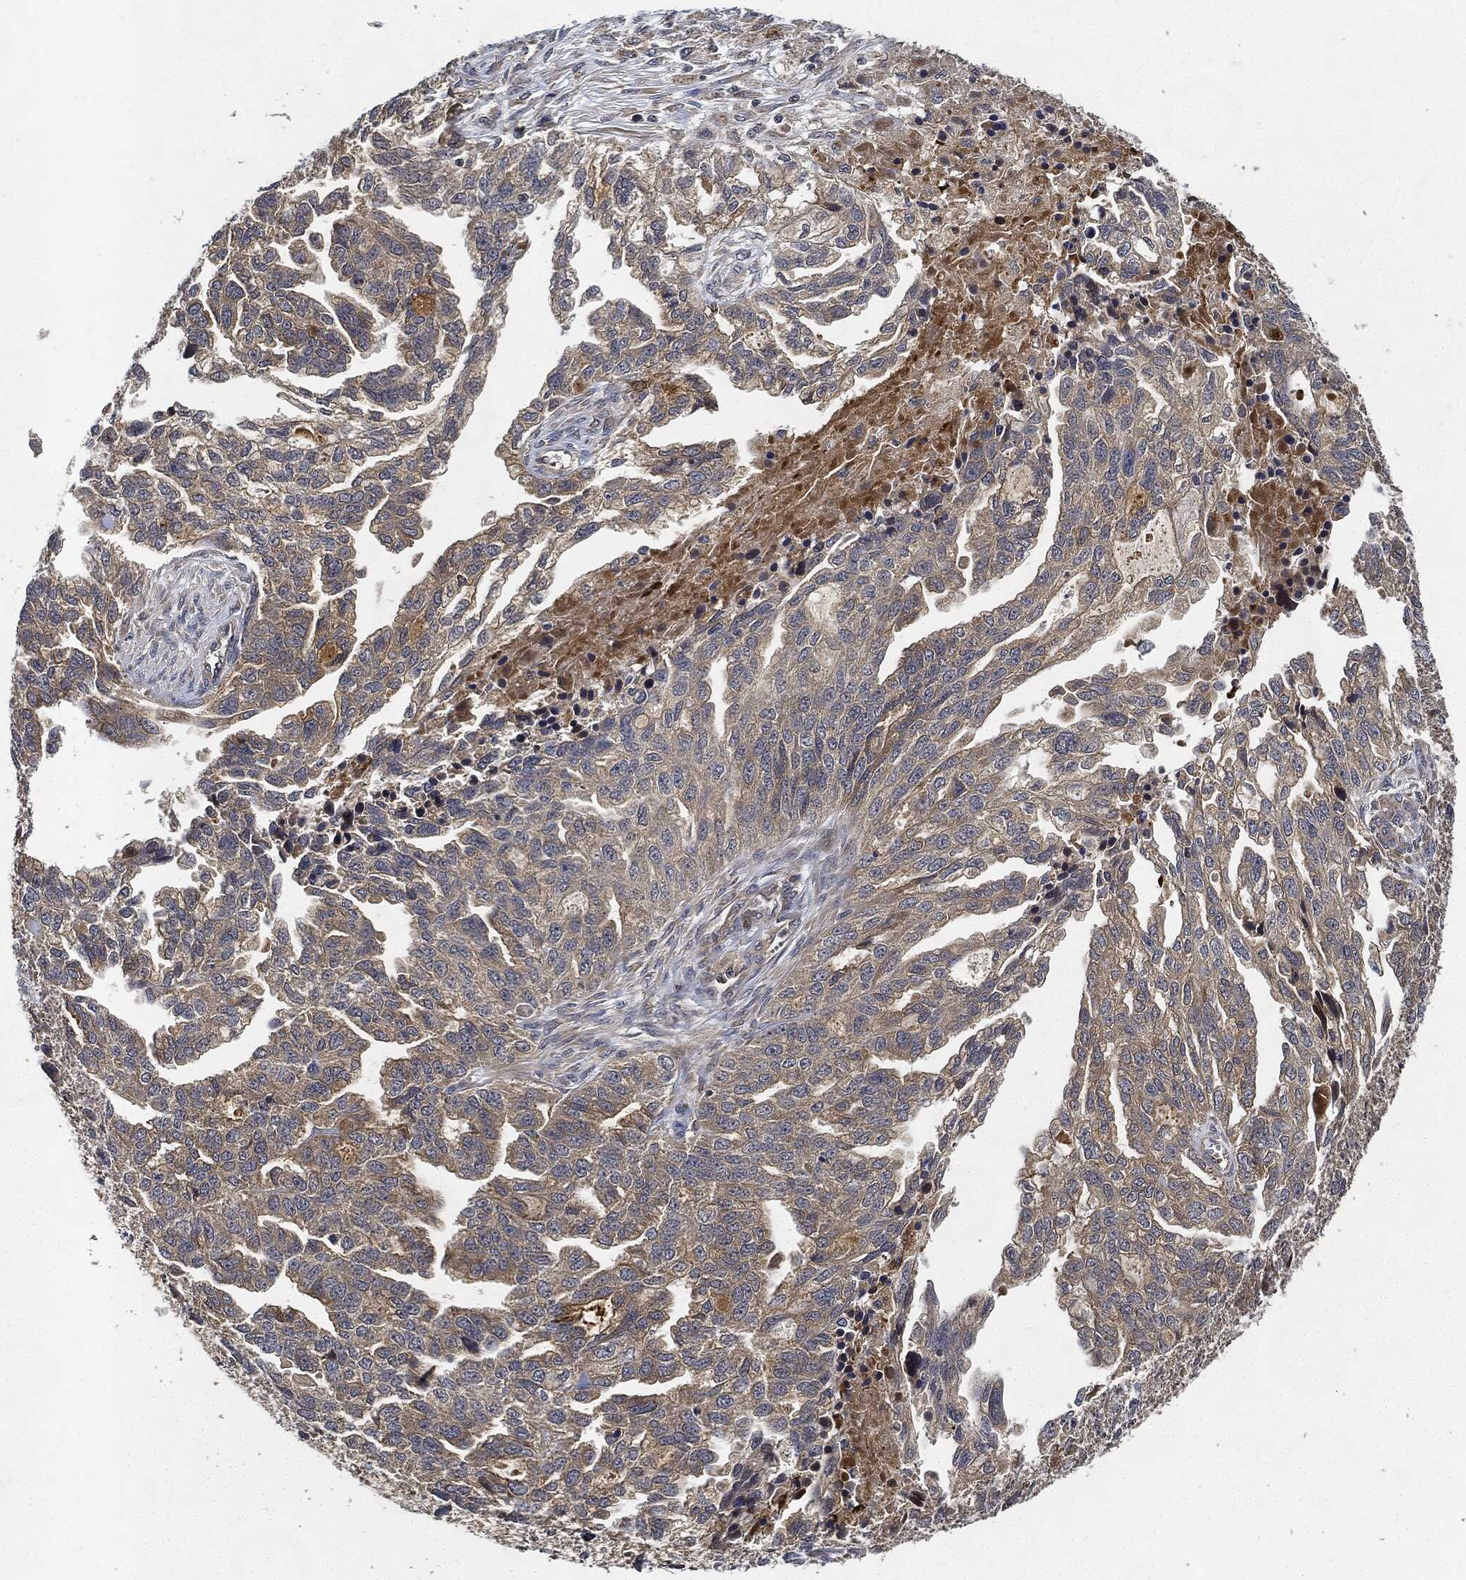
{"staining": {"intensity": "moderate", "quantity": "25%-75%", "location": "cytoplasmic/membranous"}, "tissue": "ovarian cancer", "cell_type": "Tumor cells", "image_type": "cancer", "snomed": [{"axis": "morphology", "description": "Cystadenocarcinoma, serous, NOS"}, {"axis": "topography", "description": "Ovary"}], "caption": "IHC (DAB) staining of ovarian serous cystadenocarcinoma exhibits moderate cytoplasmic/membranous protein expression in about 25%-75% of tumor cells.", "gene": "MLST8", "patient": {"sex": "female", "age": 51}}